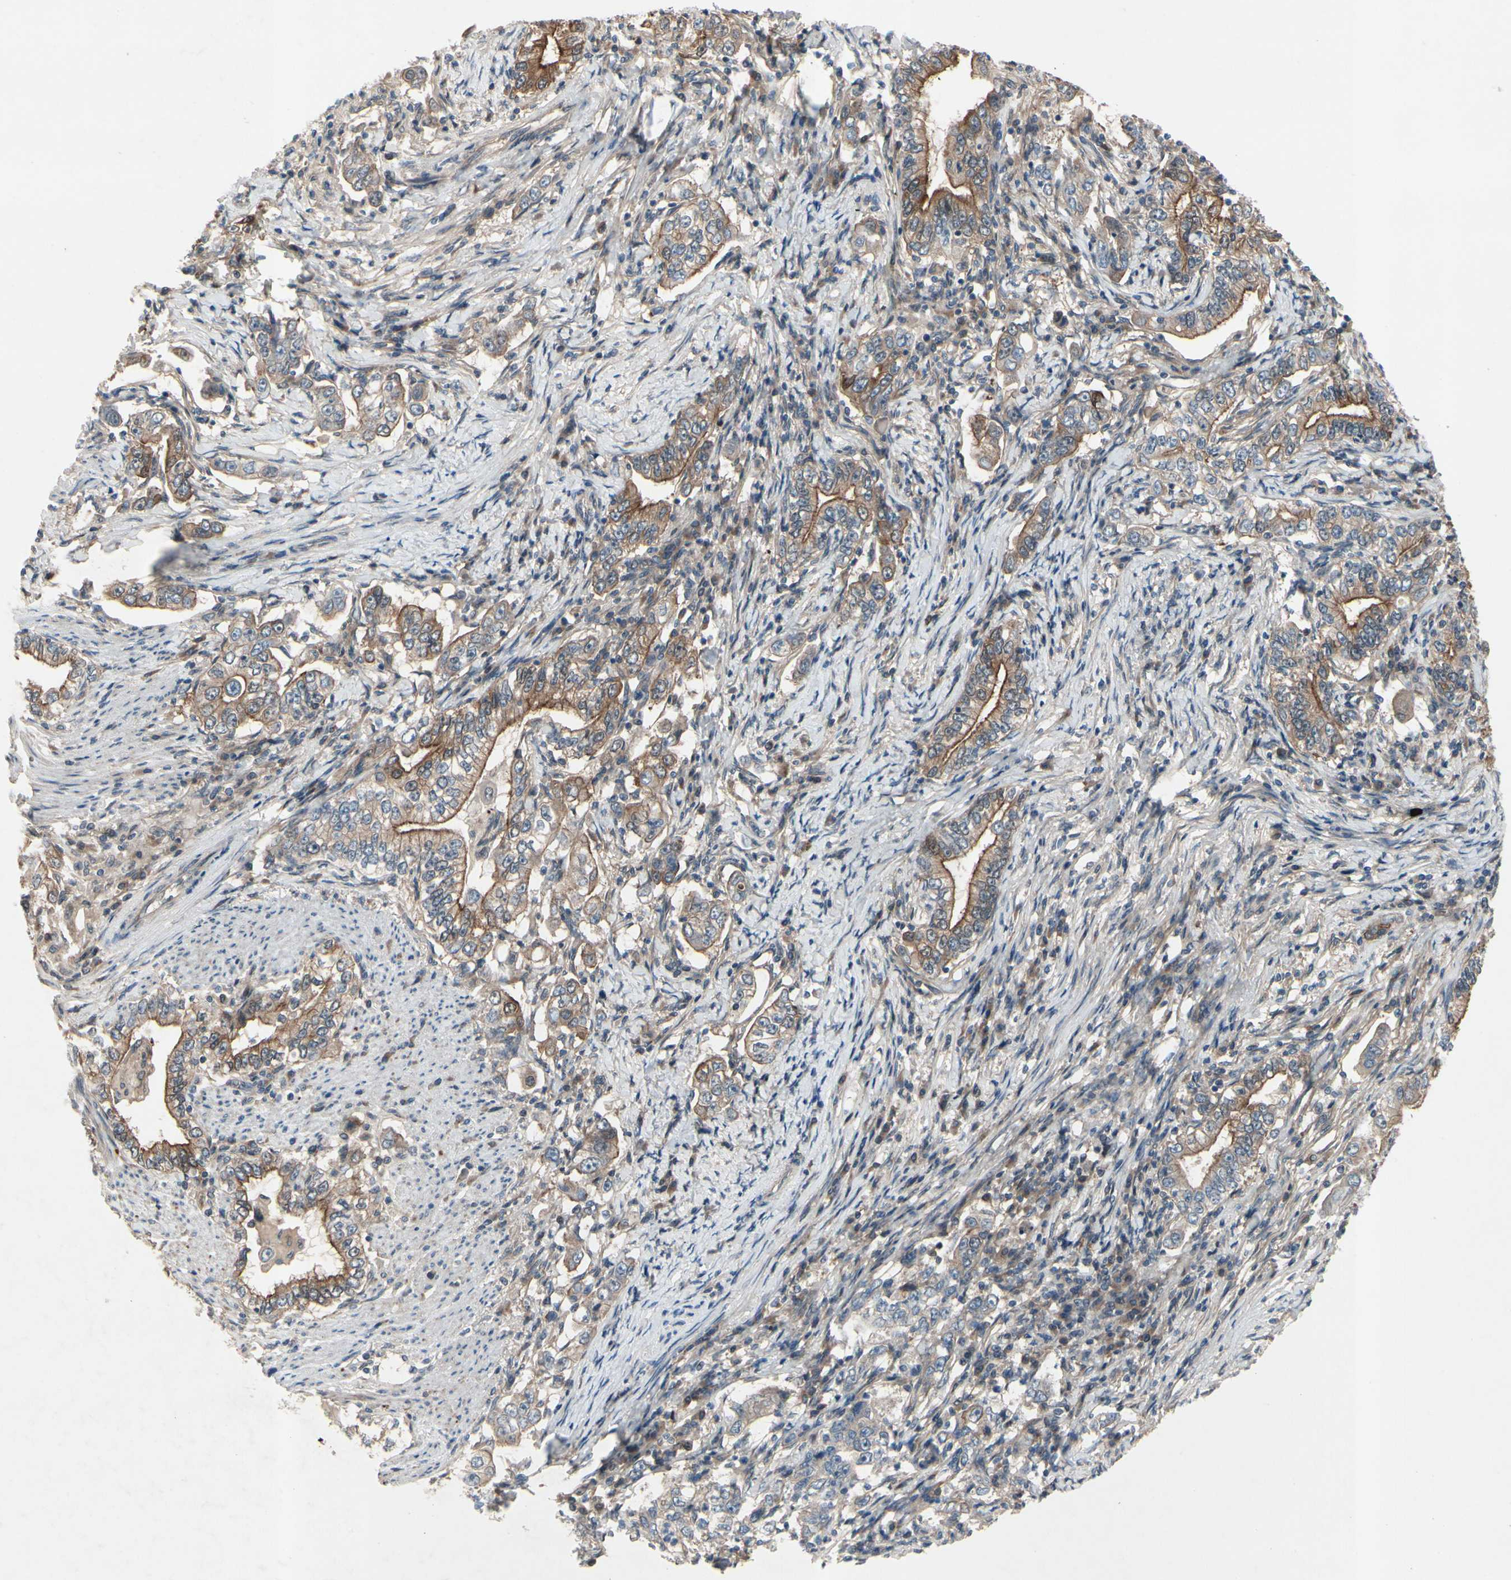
{"staining": {"intensity": "moderate", "quantity": "25%-75%", "location": "cytoplasmic/membranous"}, "tissue": "stomach cancer", "cell_type": "Tumor cells", "image_type": "cancer", "snomed": [{"axis": "morphology", "description": "Adenocarcinoma, NOS"}, {"axis": "topography", "description": "Stomach, lower"}], "caption": "Immunohistochemistry image of neoplastic tissue: adenocarcinoma (stomach) stained using immunohistochemistry reveals medium levels of moderate protein expression localized specifically in the cytoplasmic/membranous of tumor cells, appearing as a cytoplasmic/membranous brown color.", "gene": "ICAM5", "patient": {"sex": "female", "age": 72}}